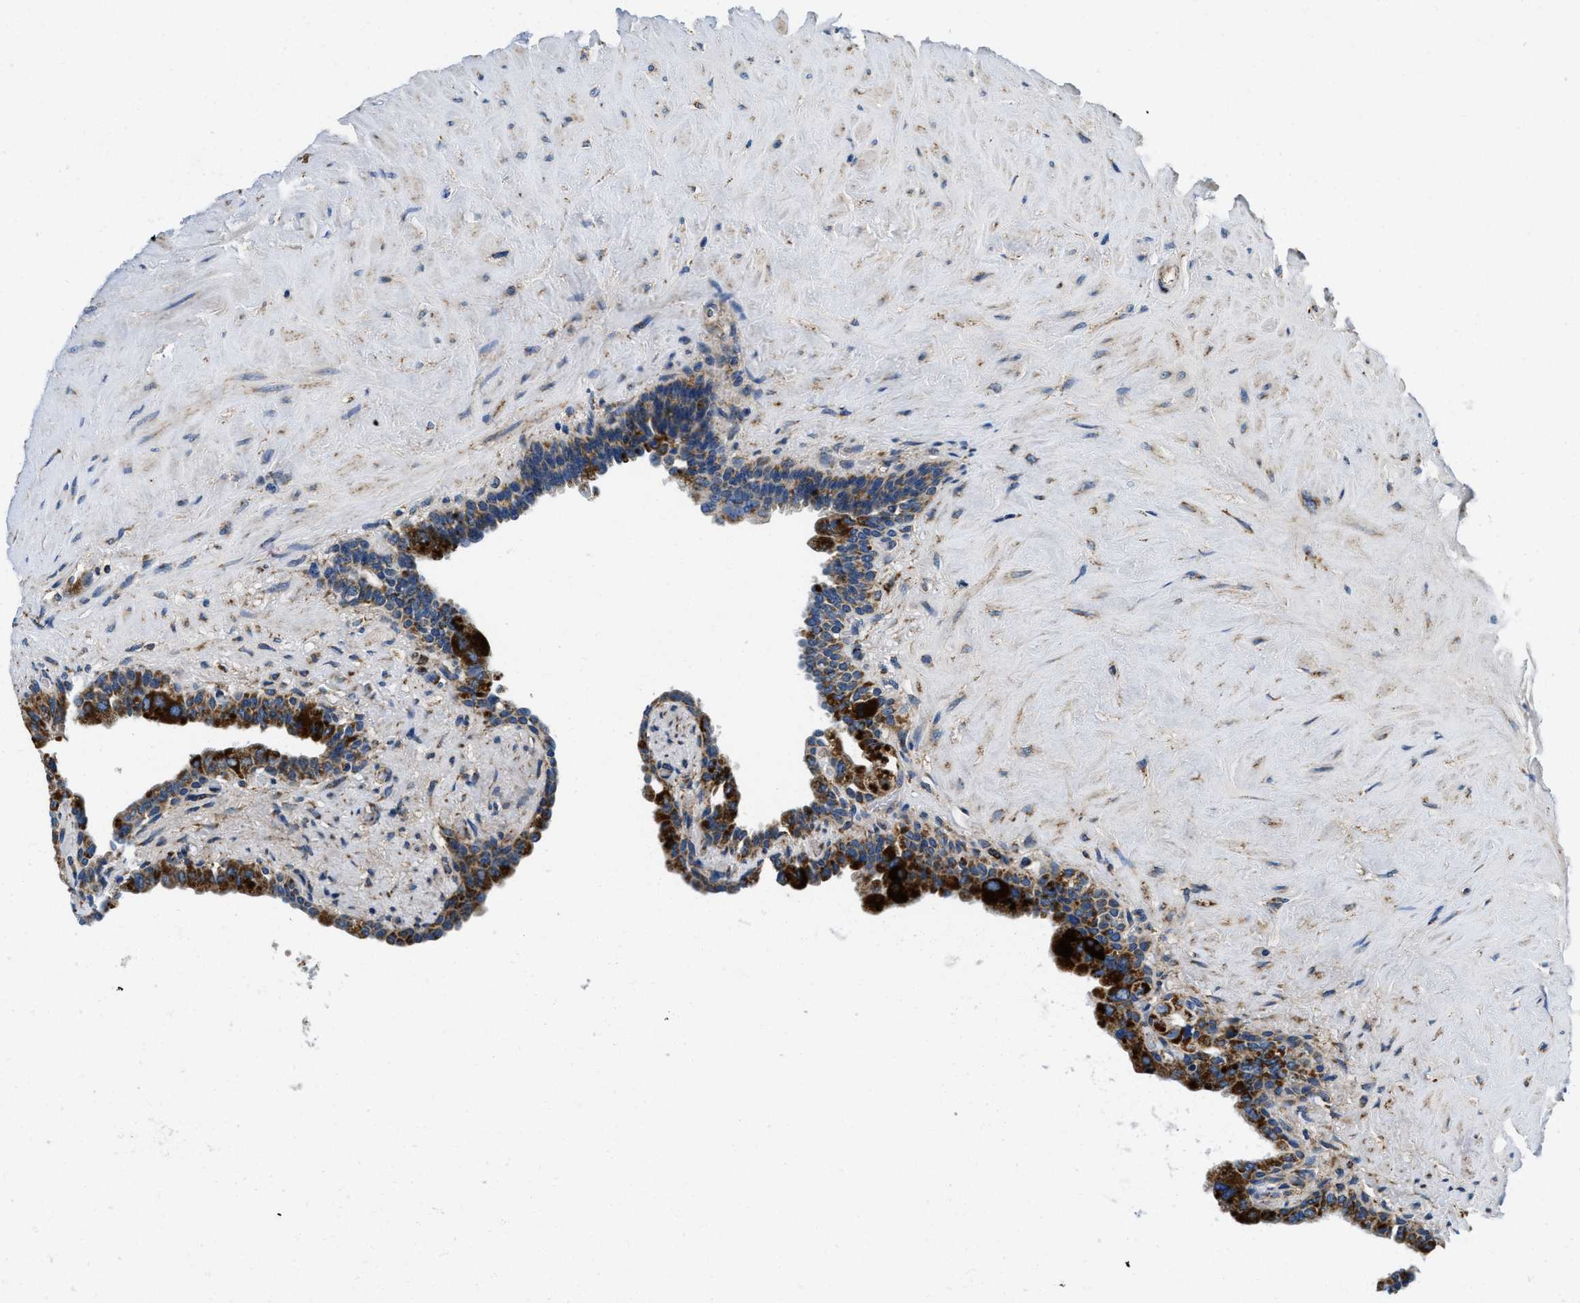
{"staining": {"intensity": "strong", "quantity": ">75%", "location": "cytoplasmic/membranous"}, "tissue": "seminal vesicle", "cell_type": "Glandular cells", "image_type": "normal", "snomed": [{"axis": "morphology", "description": "Normal tissue, NOS"}, {"axis": "topography", "description": "Seminal veicle"}], "caption": "High-power microscopy captured an immunohistochemistry micrograph of normal seminal vesicle, revealing strong cytoplasmic/membranous staining in about >75% of glandular cells. (DAB (3,3'-diaminobenzidine) = brown stain, brightfield microscopy at high magnification).", "gene": "SAMD4B", "patient": {"sex": "male", "age": 63}}